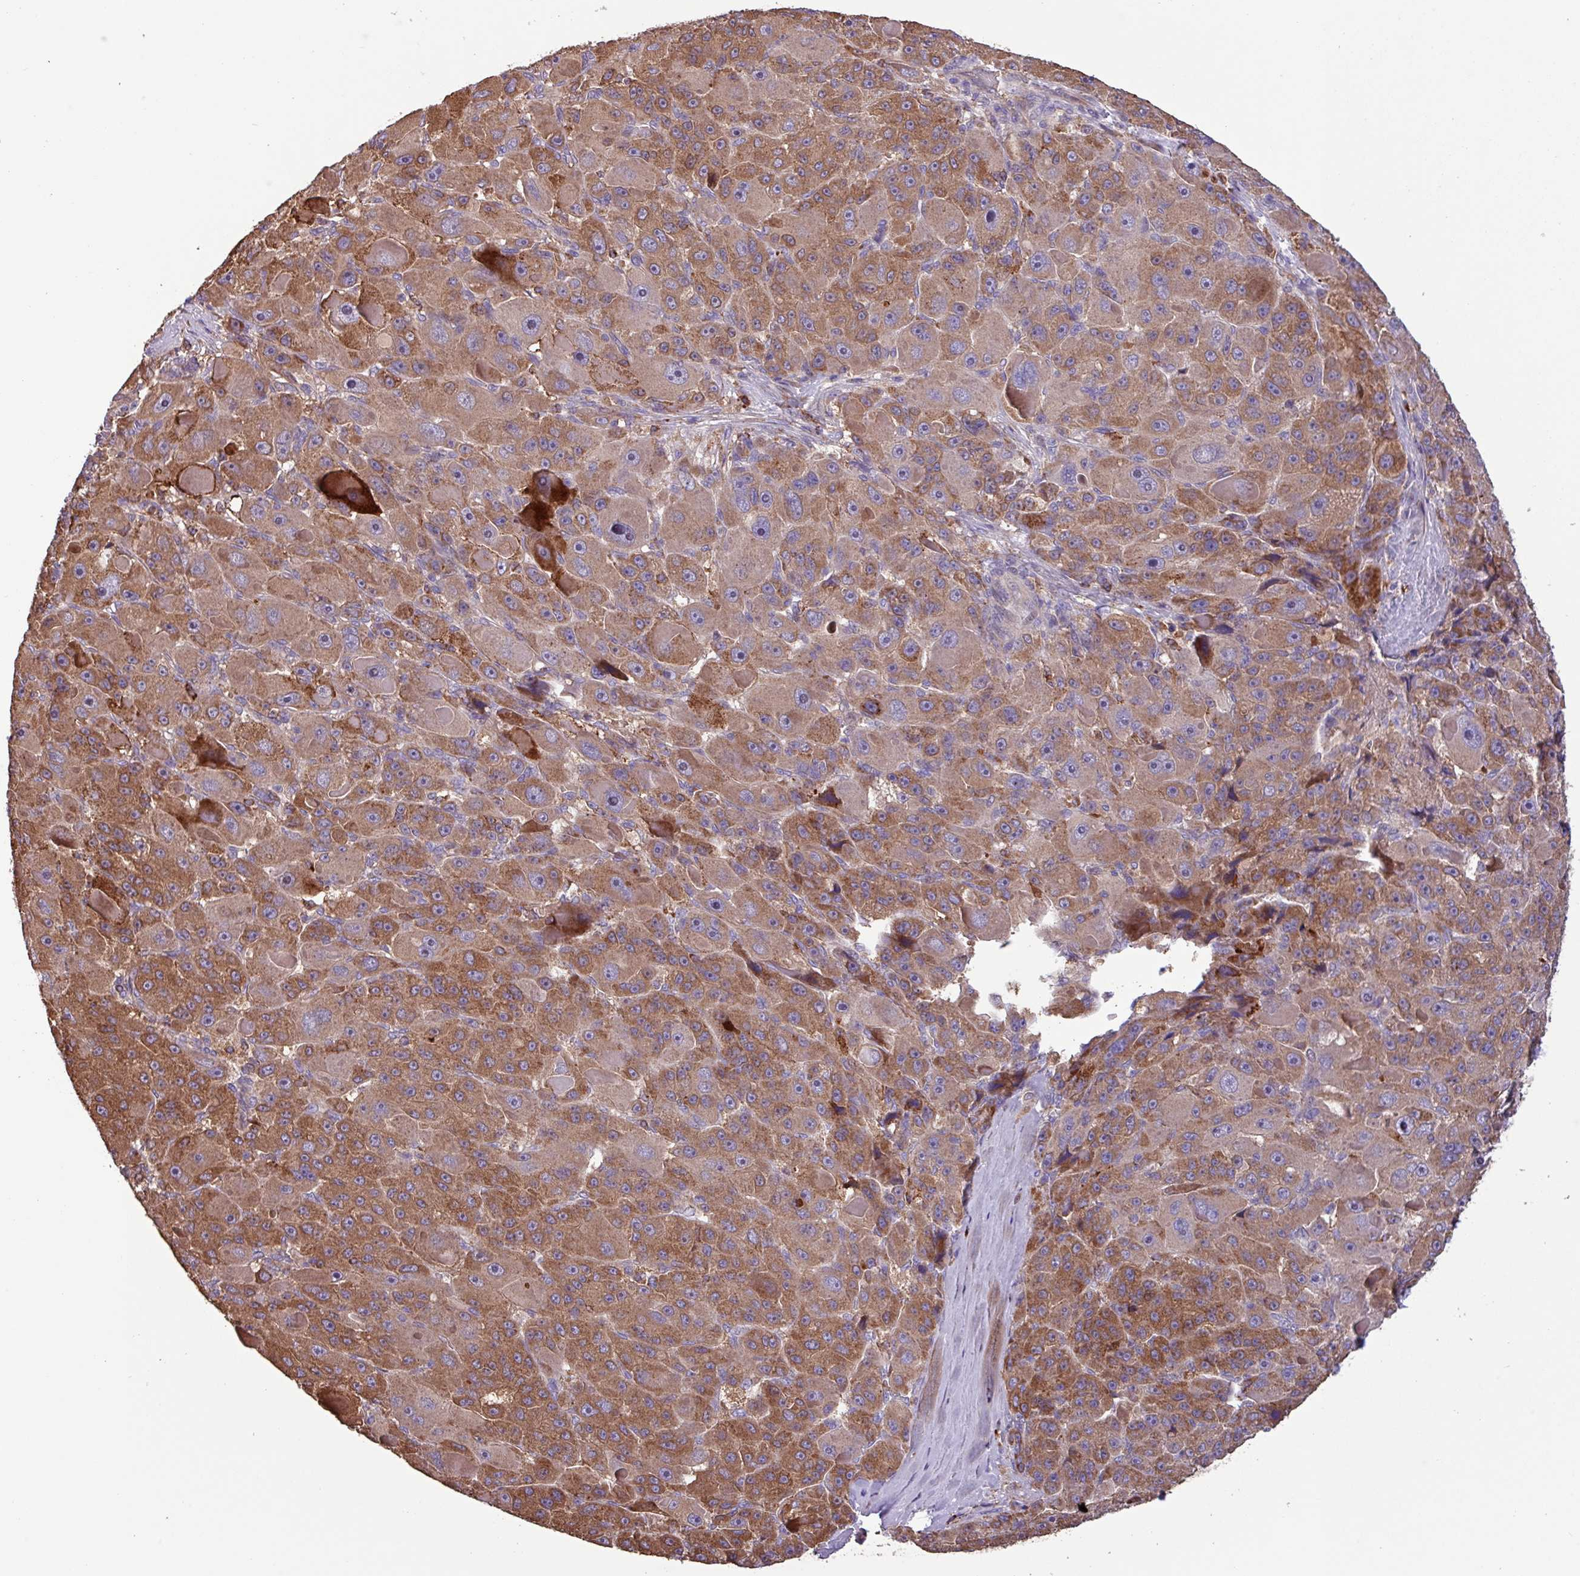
{"staining": {"intensity": "moderate", "quantity": ">75%", "location": "cytoplasmic/membranous"}, "tissue": "liver cancer", "cell_type": "Tumor cells", "image_type": "cancer", "snomed": [{"axis": "morphology", "description": "Carcinoma, Hepatocellular, NOS"}, {"axis": "topography", "description": "Liver"}], "caption": "Immunohistochemical staining of human liver cancer (hepatocellular carcinoma) reveals medium levels of moderate cytoplasmic/membranous protein staining in approximately >75% of tumor cells. (IHC, brightfield microscopy, high magnification).", "gene": "PTPRQ", "patient": {"sex": "male", "age": 76}}